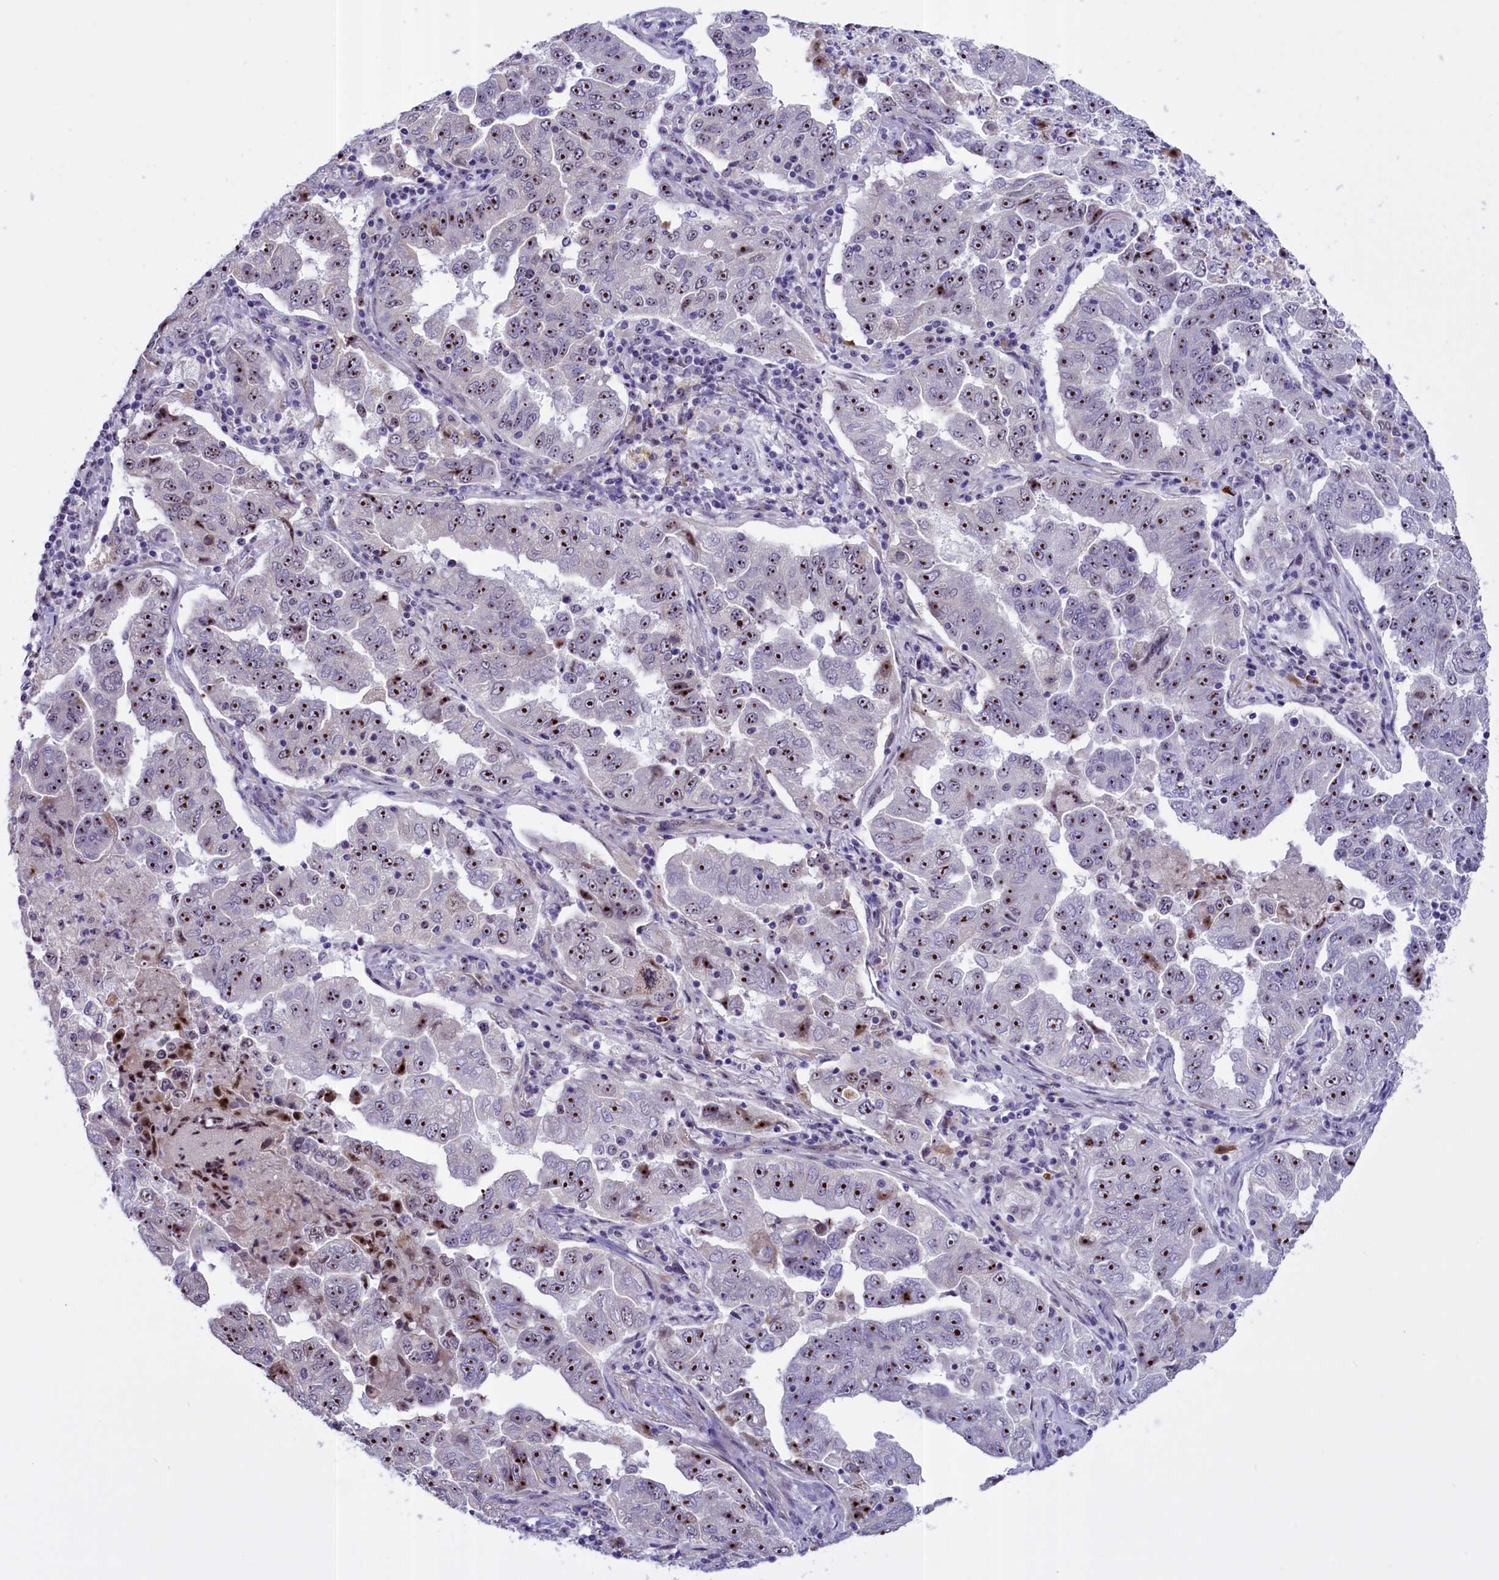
{"staining": {"intensity": "strong", "quantity": ">75%", "location": "nuclear"}, "tissue": "lung cancer", "cell_type": "Tumor cells", "image_type": "cancer", "snomed": [{"axis": "morphology", "description": "Adenocarcinoma, NOS"}, {"axis": "topography", "description": "Lung"}], "caption": "IHC image of human adenocarcinoma (lung) stained for a protein (brown), which demonstrates high levels of strong nuclear staining in approximately >75% of tumor cells.", "gene": "TBL3", "patient": {"sex": "female", "age": 51}}